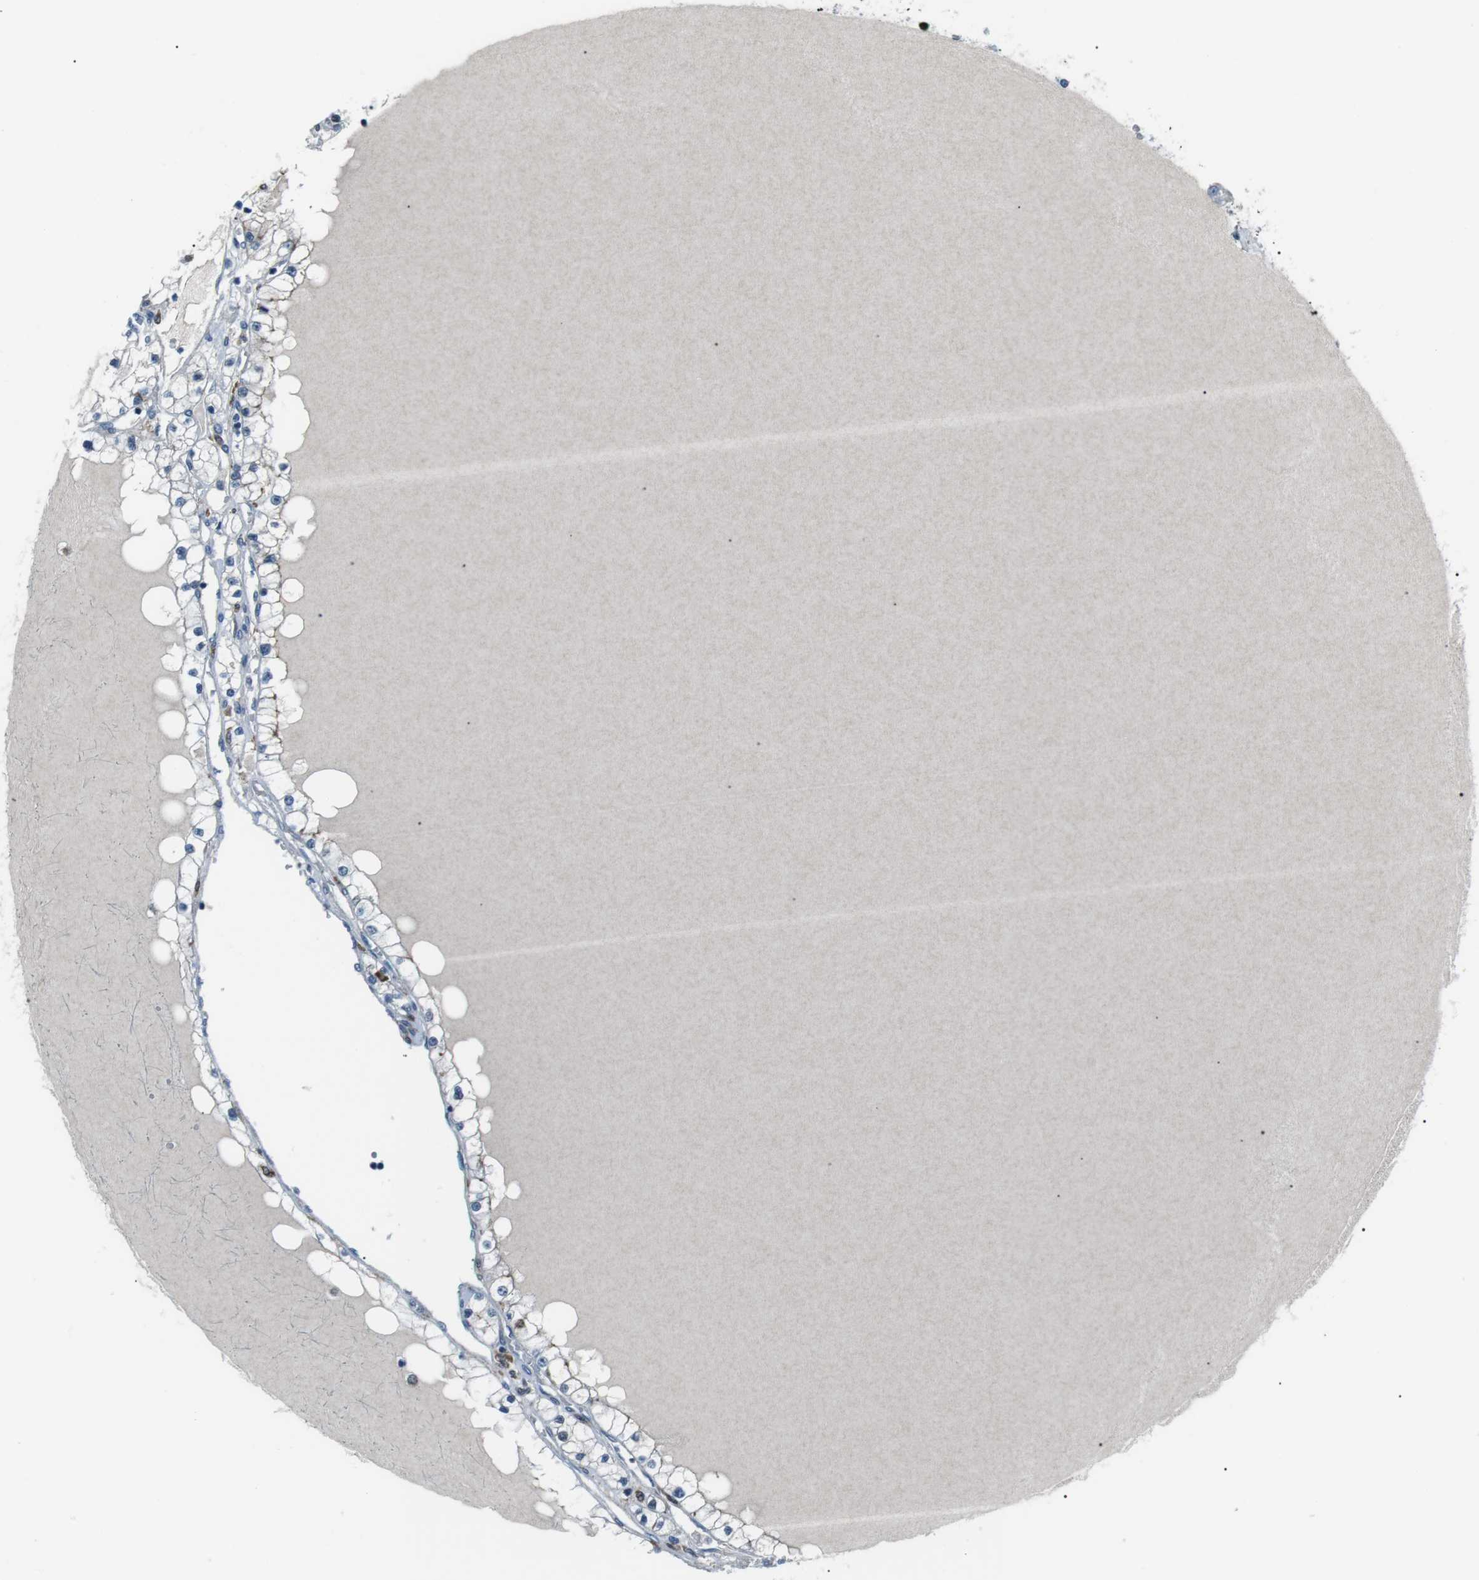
{"staining": {"intensity": "negative", "quantity": "none", "location": "none"}, "tissue": "renal cancer", "cell_type": "Tumor cells", "image_type": "cancer", "snomed": [{"axis": "morphology", "description": "Adenocarcinoma, NOS"}, {"axis": "topography", "description": "Kidney"}], "caption": "DAB (3,3'-diaminobenzidine) immunohistochemical staining of renal cancer demonstrates no significant positivity in tumor cells.", "gene": "BLNK", "patient": {"sex": "male", "age": 68}}